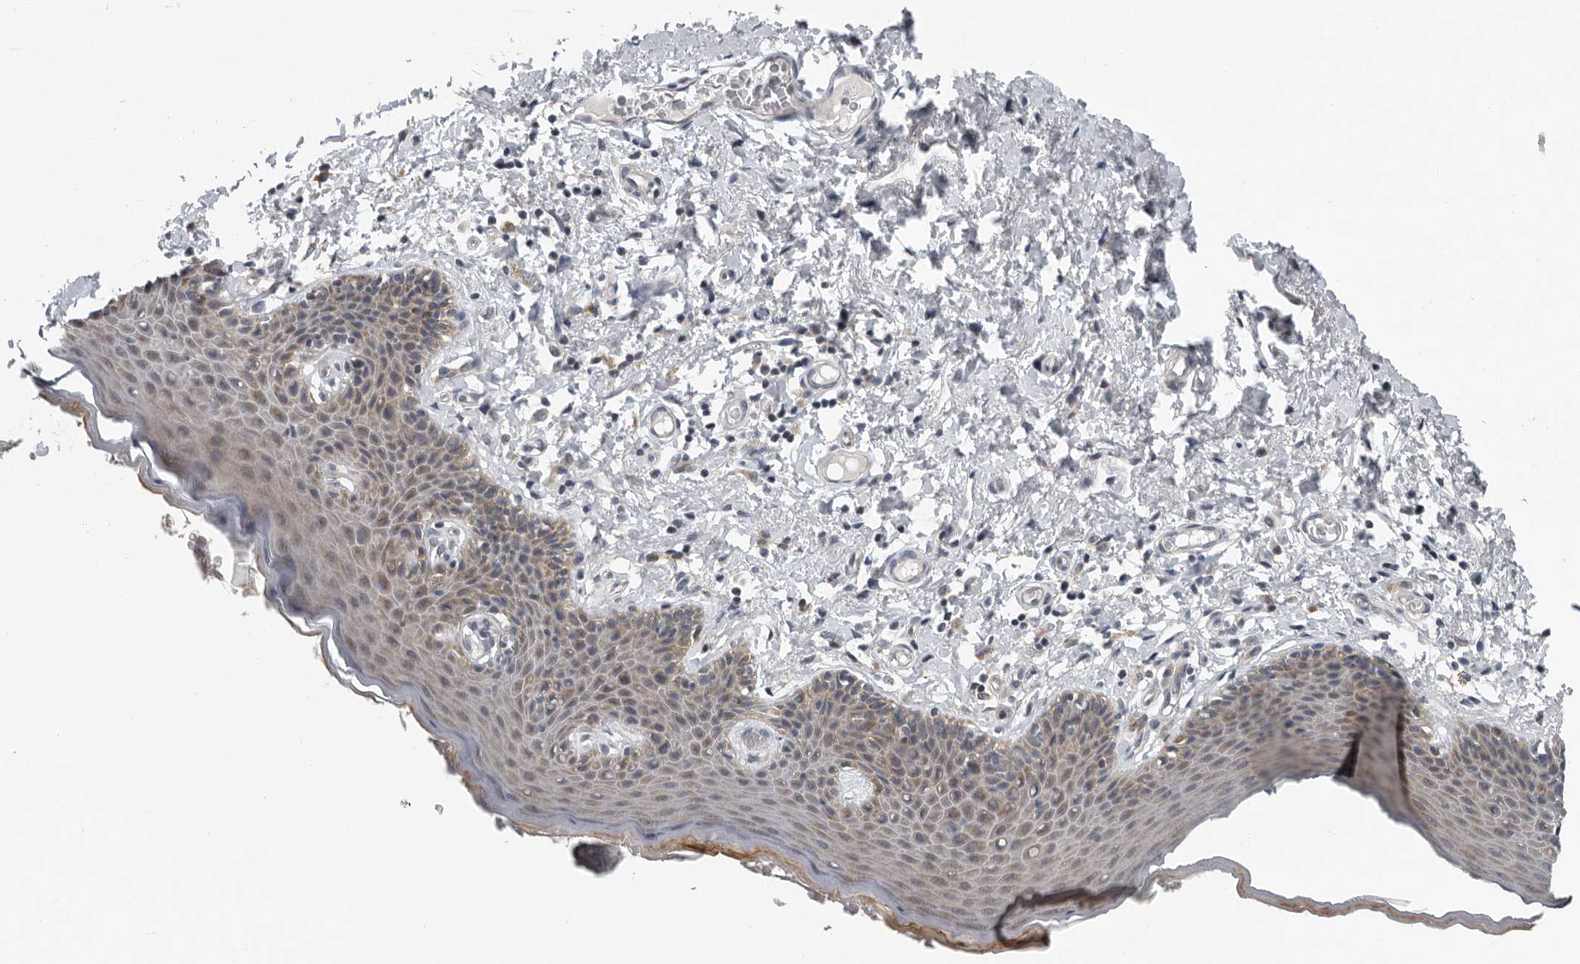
{"staining": {"intensity": "moderate", "quantity": "25%-75%", "location": "cytoplasmic/membranous"}, "tissue": "skin", "cell_type": "Epidermal cells", "image_type": "normal", "snomed": [{"axis": "morphology", "description": "Normal tissue, NOS"}, {"axis": "topography", "description": "Vulva"}], "caption": "IHC photomicrograph of normal human skin stained for a protein (brown), which shows medium levels of moderate cytoplasmic/membranous staining in about 25%-75% of epidermal cells.", "gene": "TMEM199", "patient": {"sex": "female", "age": 66}}